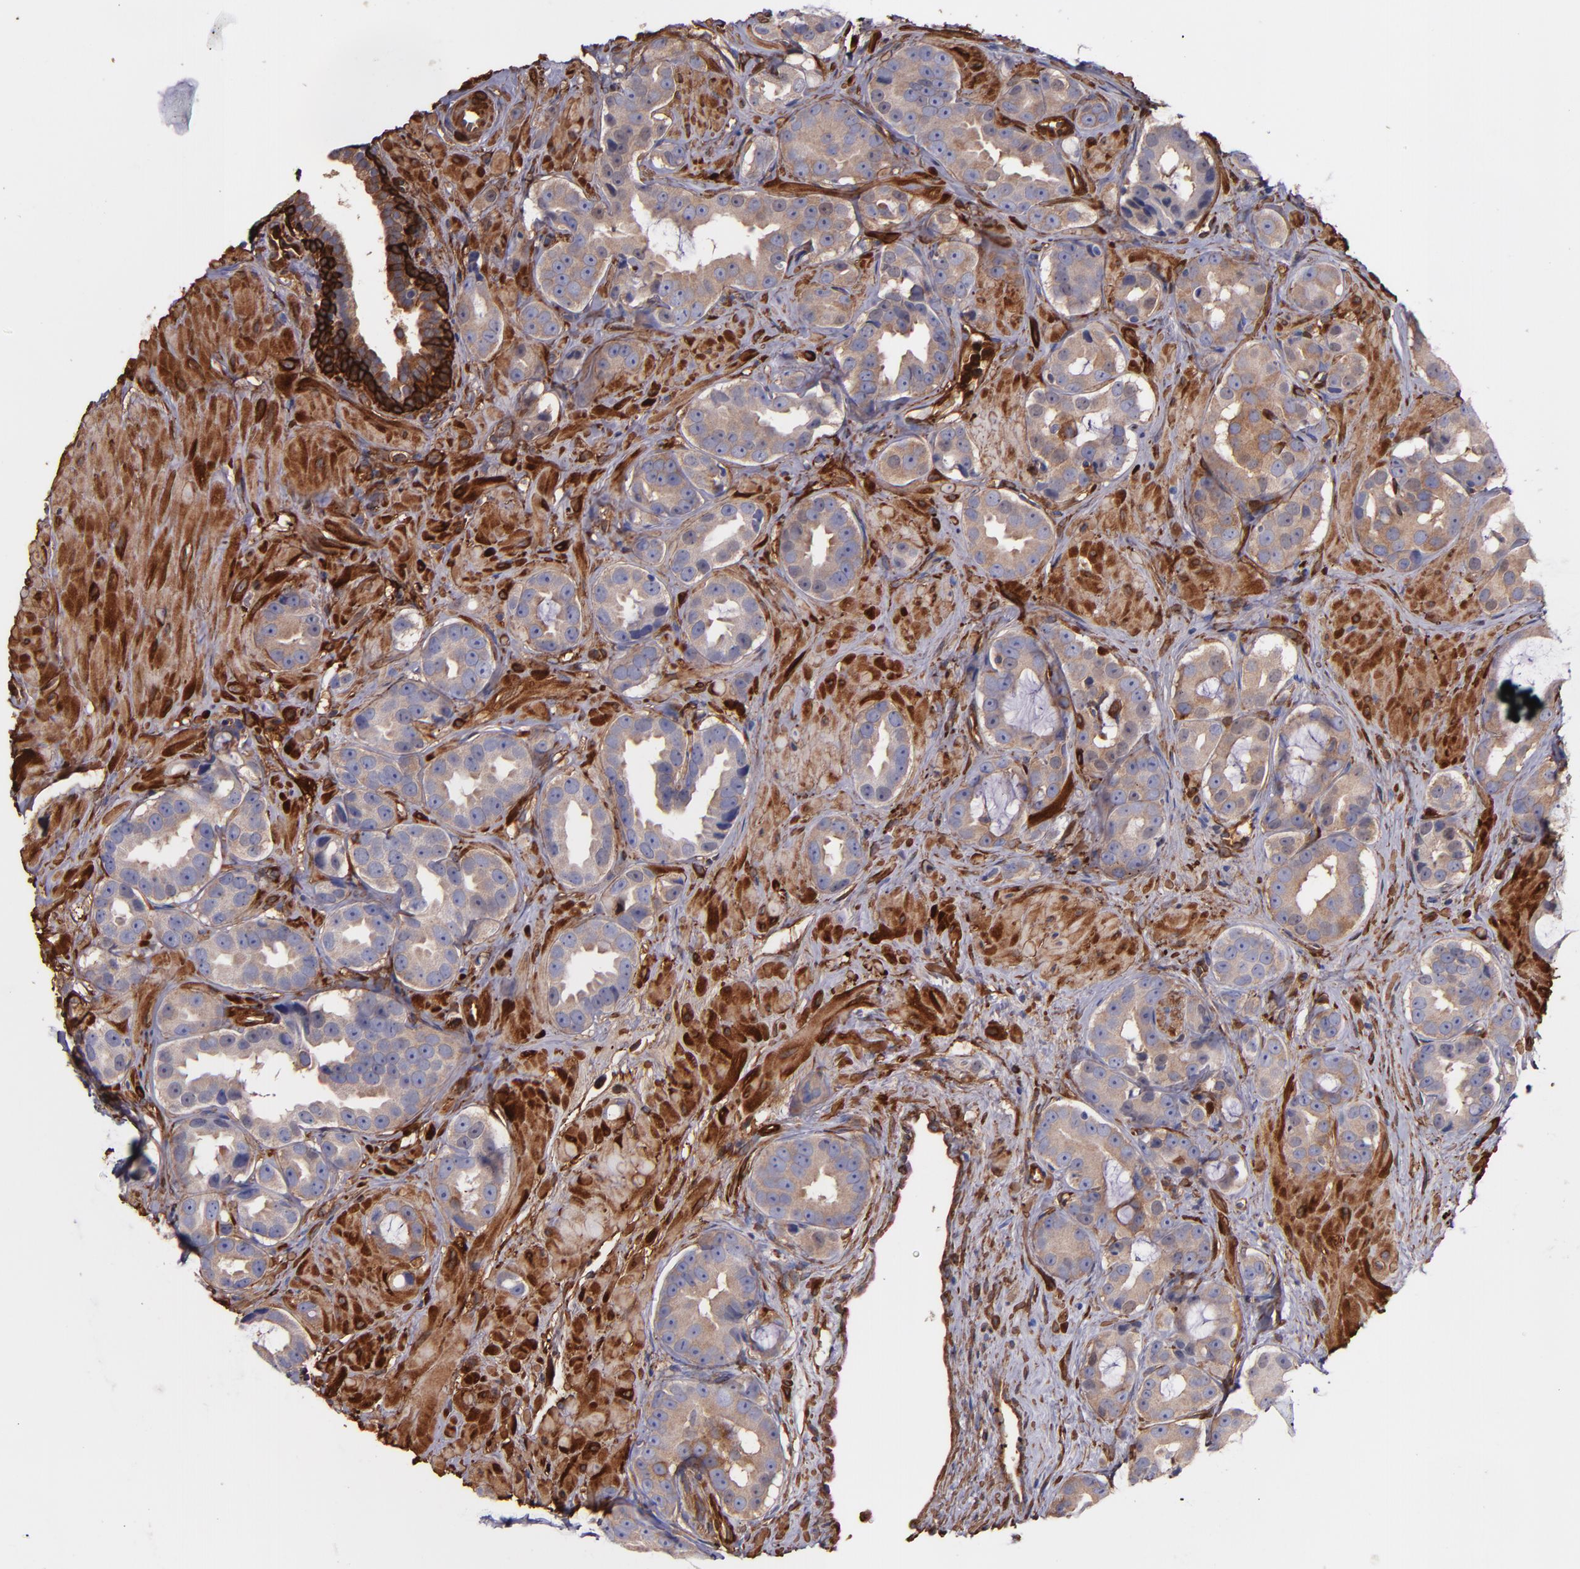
{"staining": {"intensity": "weak", "quantity": "25%-75%", "location": "cytoplasmic/membranous"}, "tissue": "prostate cancer", "cell_type": "Tumor cells", "image_type": "cancer", "snomed": [{"axis": "morphology", "description": "Adenocarcinoma, Low grade"}, {"axis": "topography", "description": "Prostate"}], "caption": "IHC histopathology image of neoplastic tissue: prostate low-grade adenocarcinoma stained using IHC demonstrates low levels of weak protein expression localized specifically in the cytoplasmic/membranous of tumor cells, appearing as a cytoplasmic/membranous brown color.", "gene": "VCL", "patient": {"sex": "male", "age": 59}}